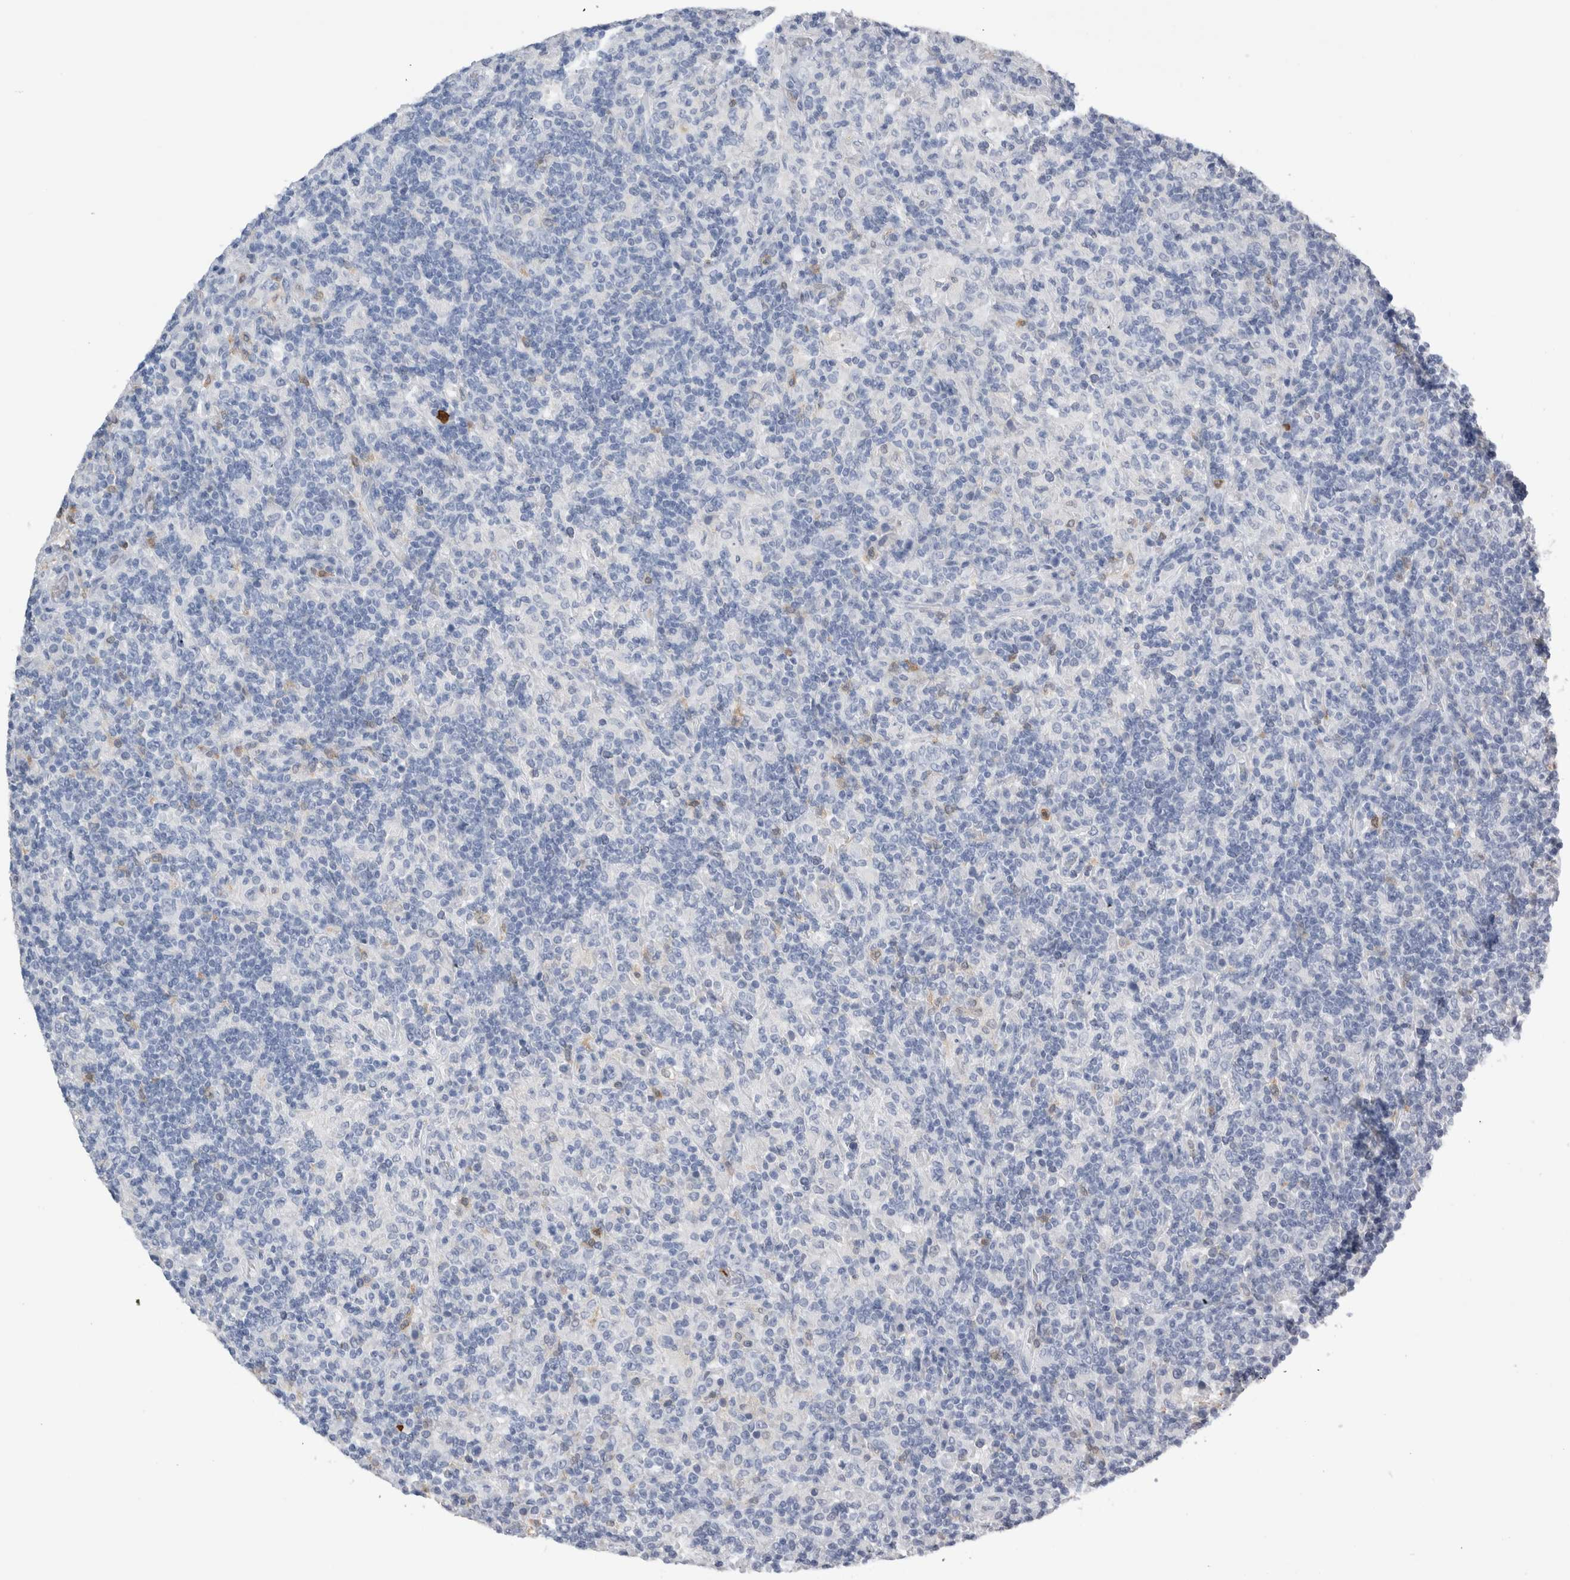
{"staining": {"intensity": "negative", "quantity": "none", "location": "none"}, "tissue": "lymphoma", "cell_type": "Tumor cells", "image_type": "cancer", "snomed": [{"axis": "morphology", "description": "Hodgkin's disease, NOS"}, {"axis": "topography", "description": "Lymph node"}], "caption": "Protein analysis of lymphoma displays no significant staining in tumor cells.", "gene": "S100A12", "patient": {"sex": "male", "age": 70}}